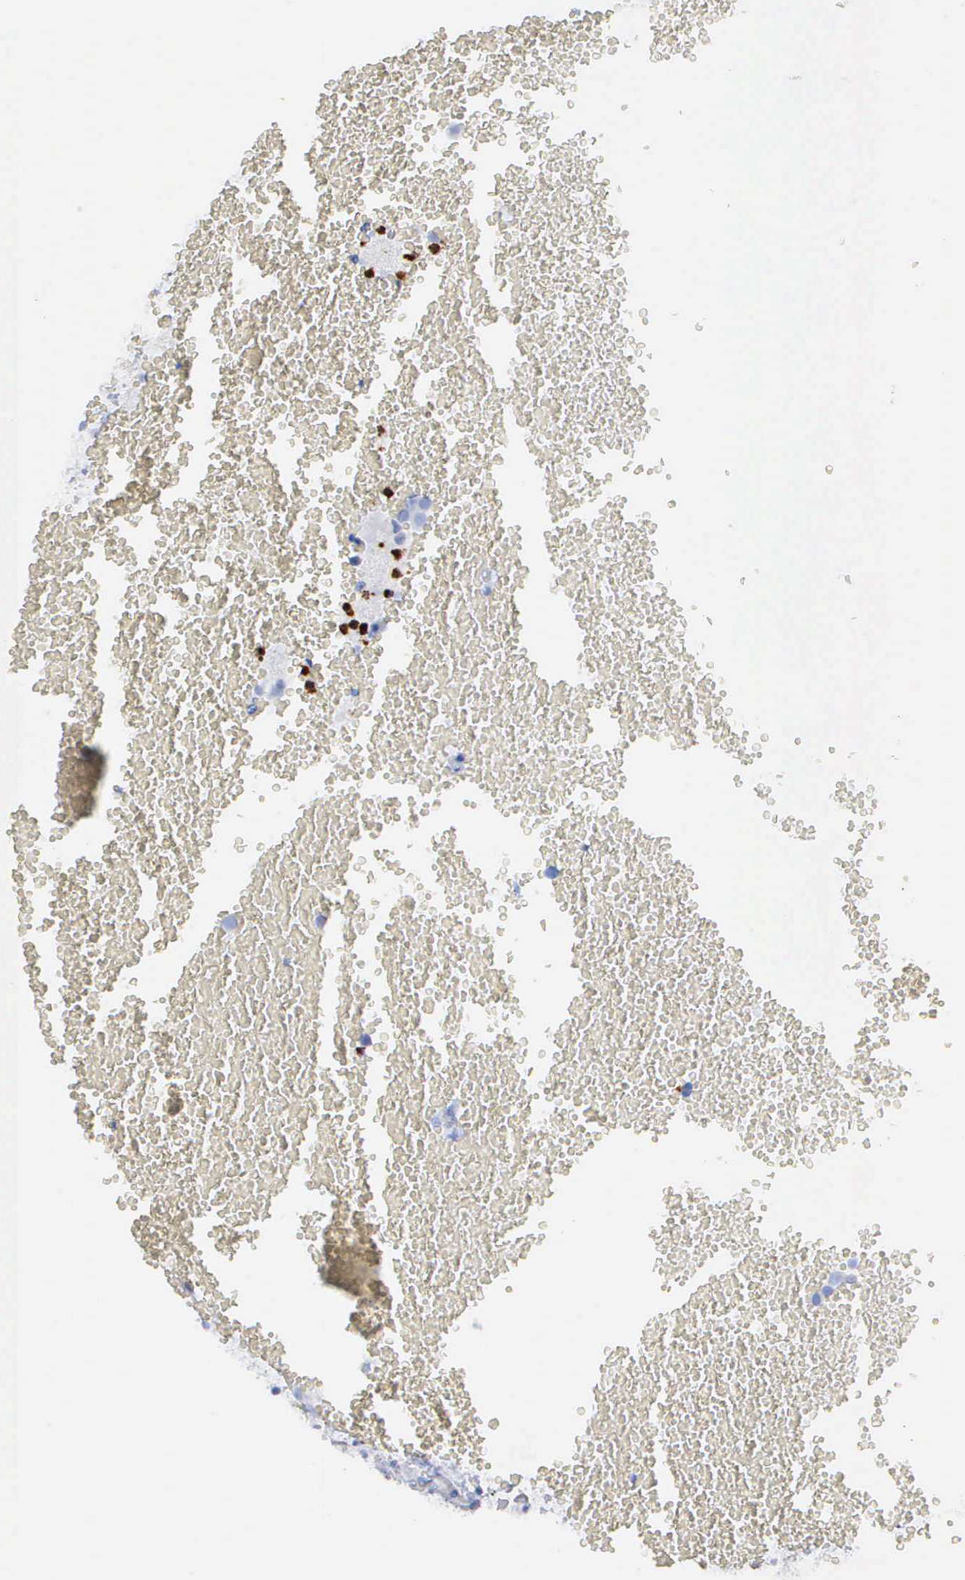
{"staining": {"intensity": "negative", "quantity": "none", "location": "none"}, "tissue": "testis cancer", "cell_type": "Tumor cells", "image_type": "cancer", "snomed": [{"axis": "morphology", "description": "Seminoma, NOS"}, {"axis": "topography", "description": "Testis"}], "caption": "Immunohistochemical staining of human testis cancer (seminoma) displays no significant positivity in tumor cells.", "gene": "CTSG", "patient": {"sex": "male", "age": 71}}